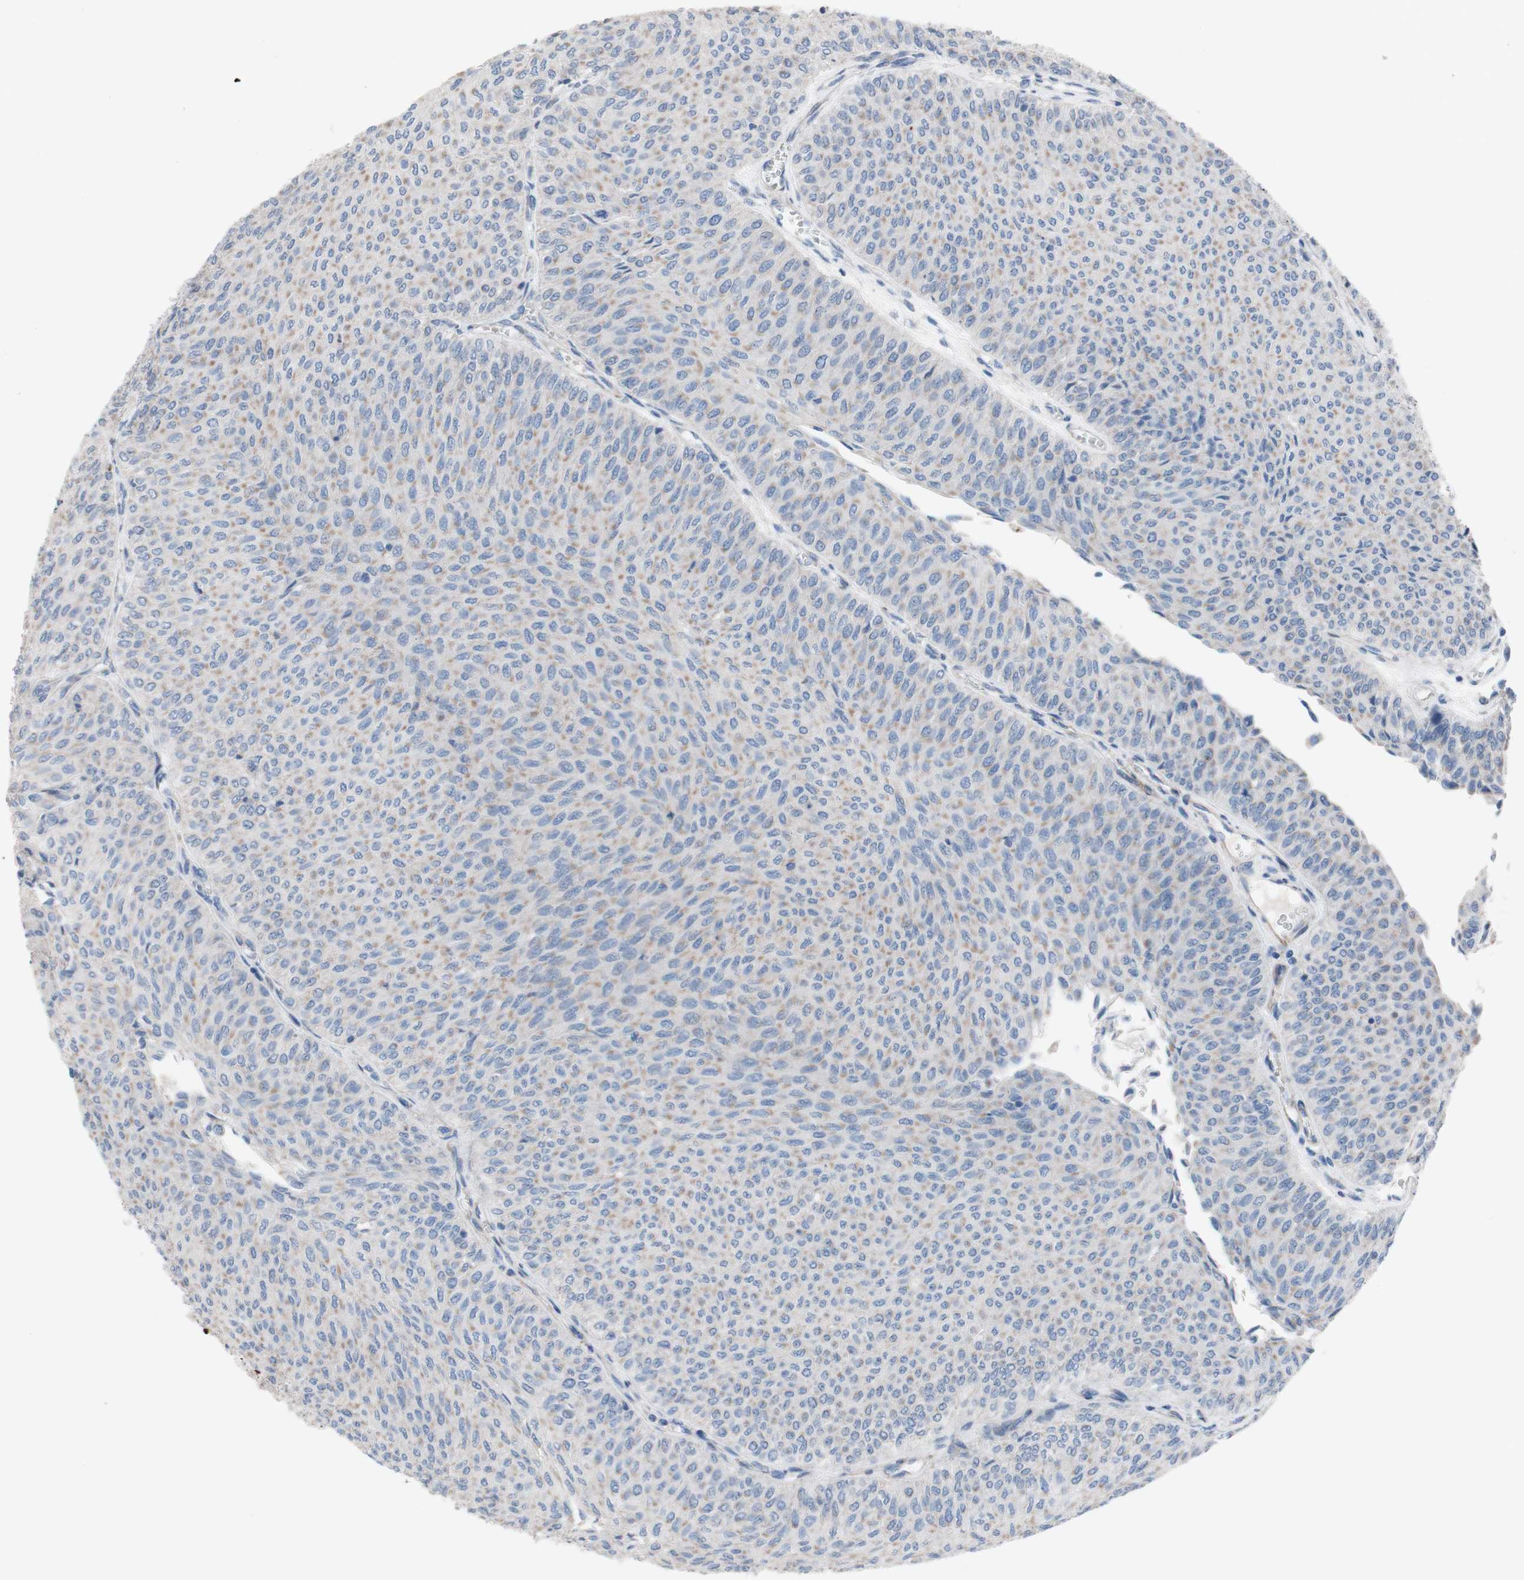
{"staining": {"intensity": "weak", "quantity": "25%-75%", "location": "cytoplasmic/membranous"}, "tissue": "urothelial cancer", "cell_type": "Tumor cells", "image_type": "cancer", "snomed": [{"axis": "morphology", "description": "Urothelial carcinoma, Low grade"}, {"axis": "topography", "description": "Urinary bladder"}], "caption": "Human urothelial carcinoma (low-grade) stained with a protein marker reveals weak staining in tumor cells.", "gene": "AGPAT5", "patient": {"sex": "male", "age": 78}}